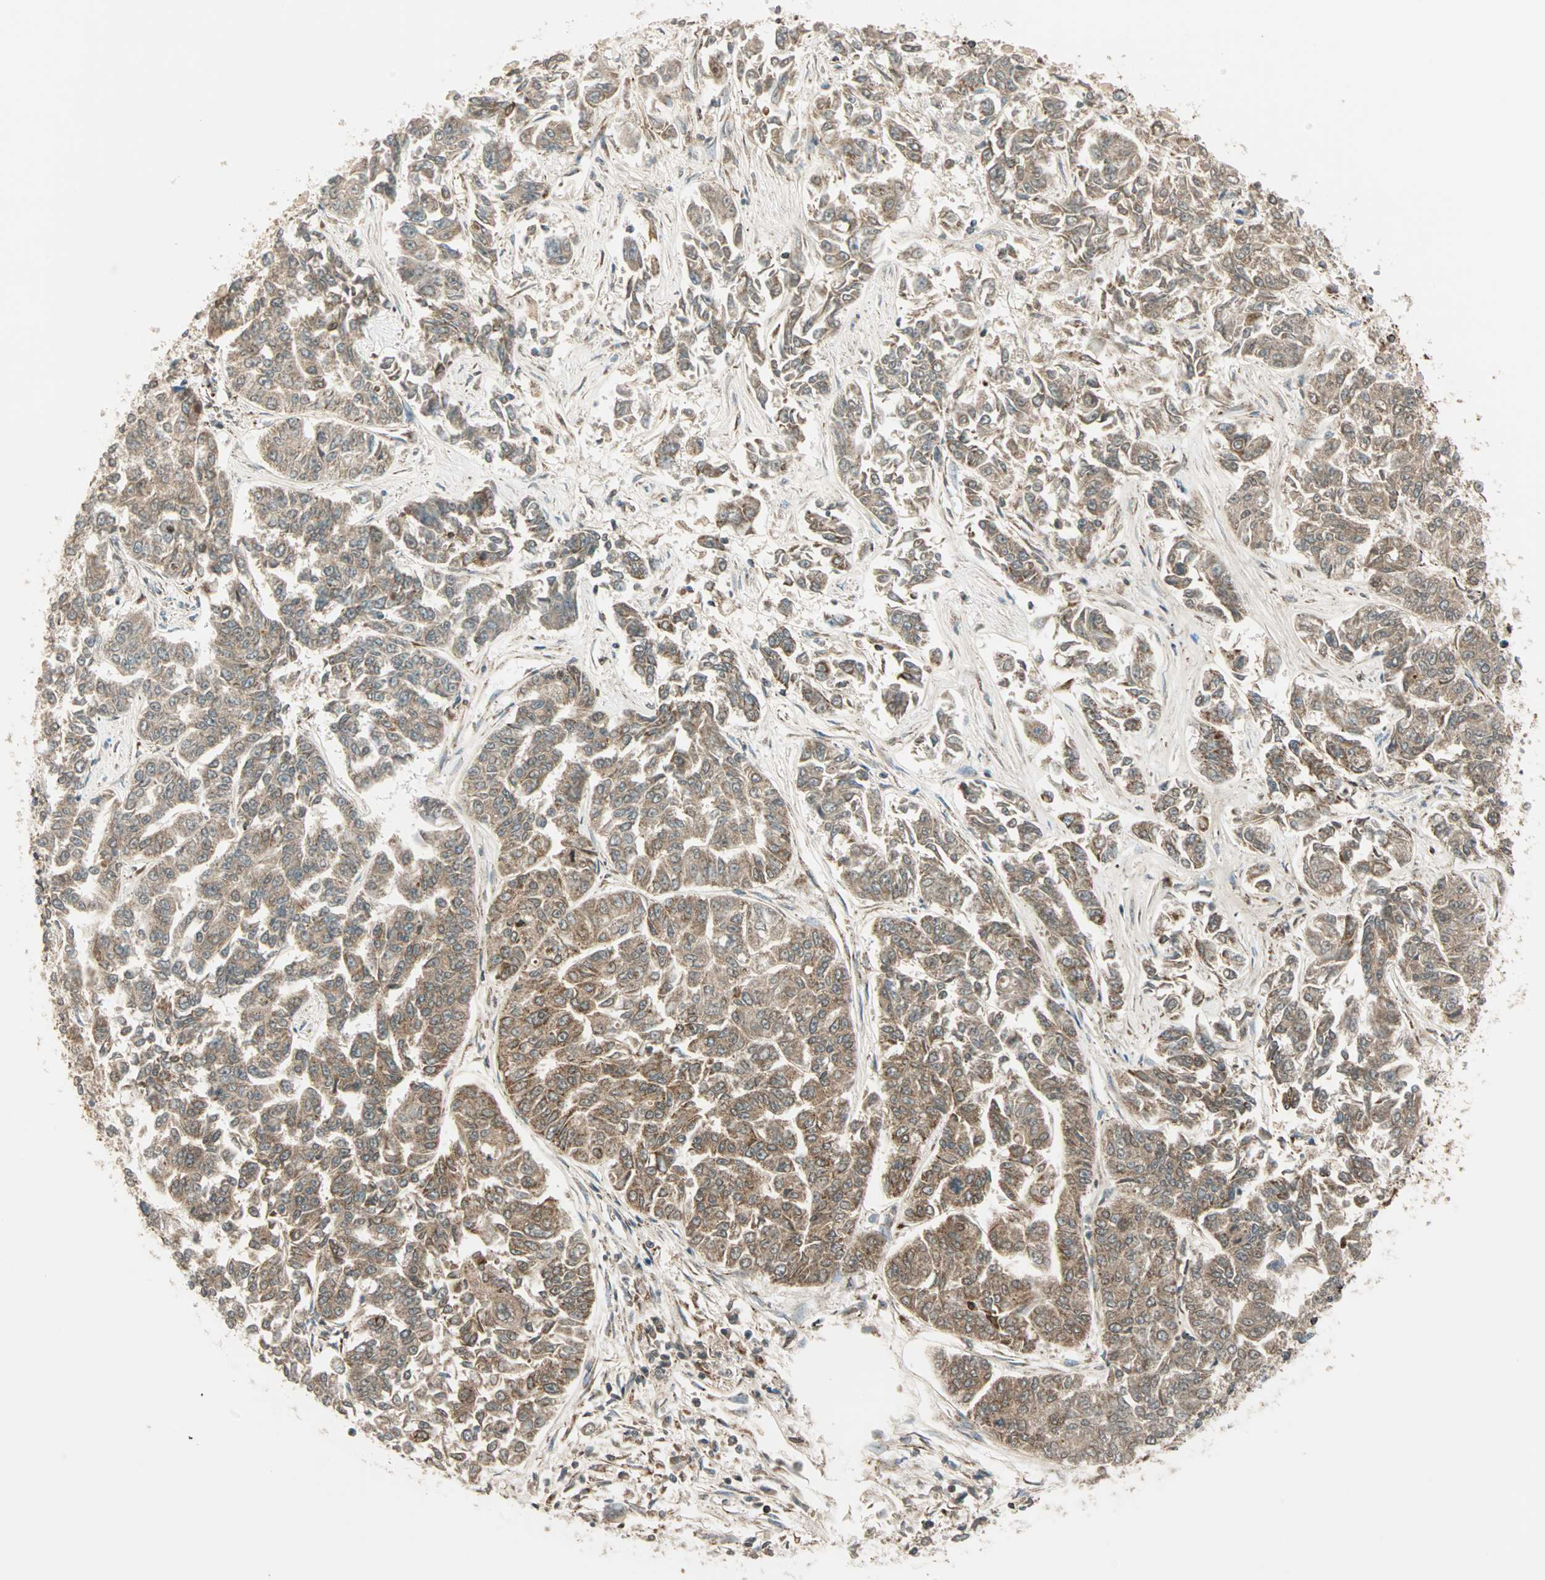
{"staining": {"intensity": "weak", "quantity": ">75%", "location": "cytoplasmic/membranous"}, "tissue": "lung cancer", "cell_type": "Tumor cells", "image_type": "cancer", "snomed": [{"axis": "morphology", "description": "Adenocarcinoma, NOS"}, {"axis": "topography", "description": "Lung"}], "caption": "Tumor cells exhibit low levels of weak cytoplasmic/membranous staining in about >75% of cells in human lung cancer.", "gene": "SPRY4", "patient": {"sex": "male", "age": 84}}